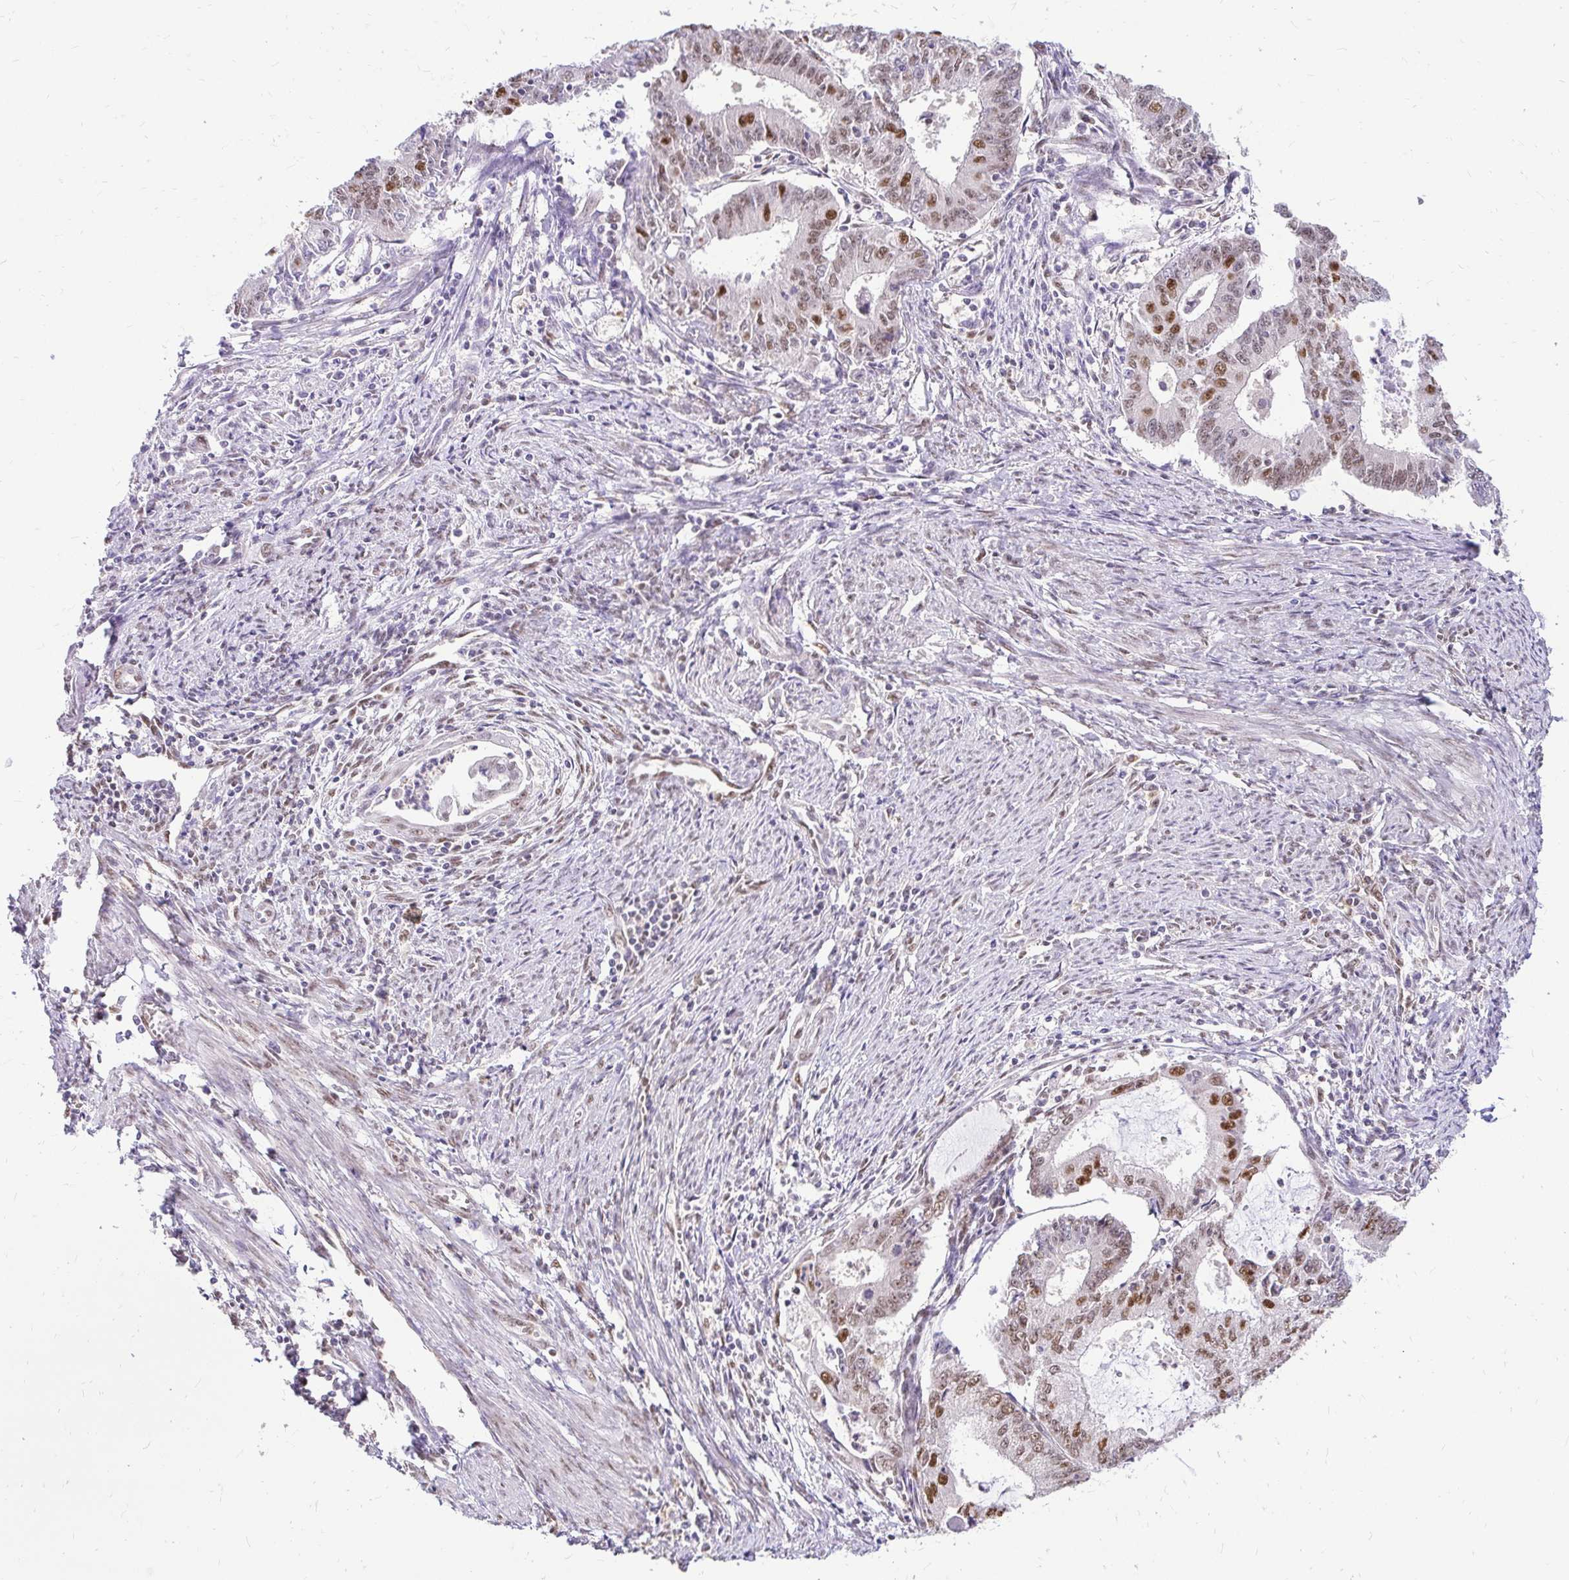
{"staining": {"intensity": "moderate", "quantity": ">75%", "location": "nuclear"}, "tissue": "endometrial cancer", "cell_type": "Tumor cells", "image_type": "cancer", "snomed": [{"axis": "morphology", "description": "Adenocarcinoma, NOS"}, {"axis": "topography", "description": "Endometrium"}], "caption": "Immunohistochemistry staining of endometrial cancer (adenocarcinoma), which displays medium levels of moderate nuclear positivity in approximately >75% of tumor cells indicating moderate nuclear protein staining. The staining was performed using DAB (brown) for protein detection and nuclei were counterstained in hematoxylin (blue).", "gene": "RIMS4", "patient": {"sex": "female", "age": 61}}